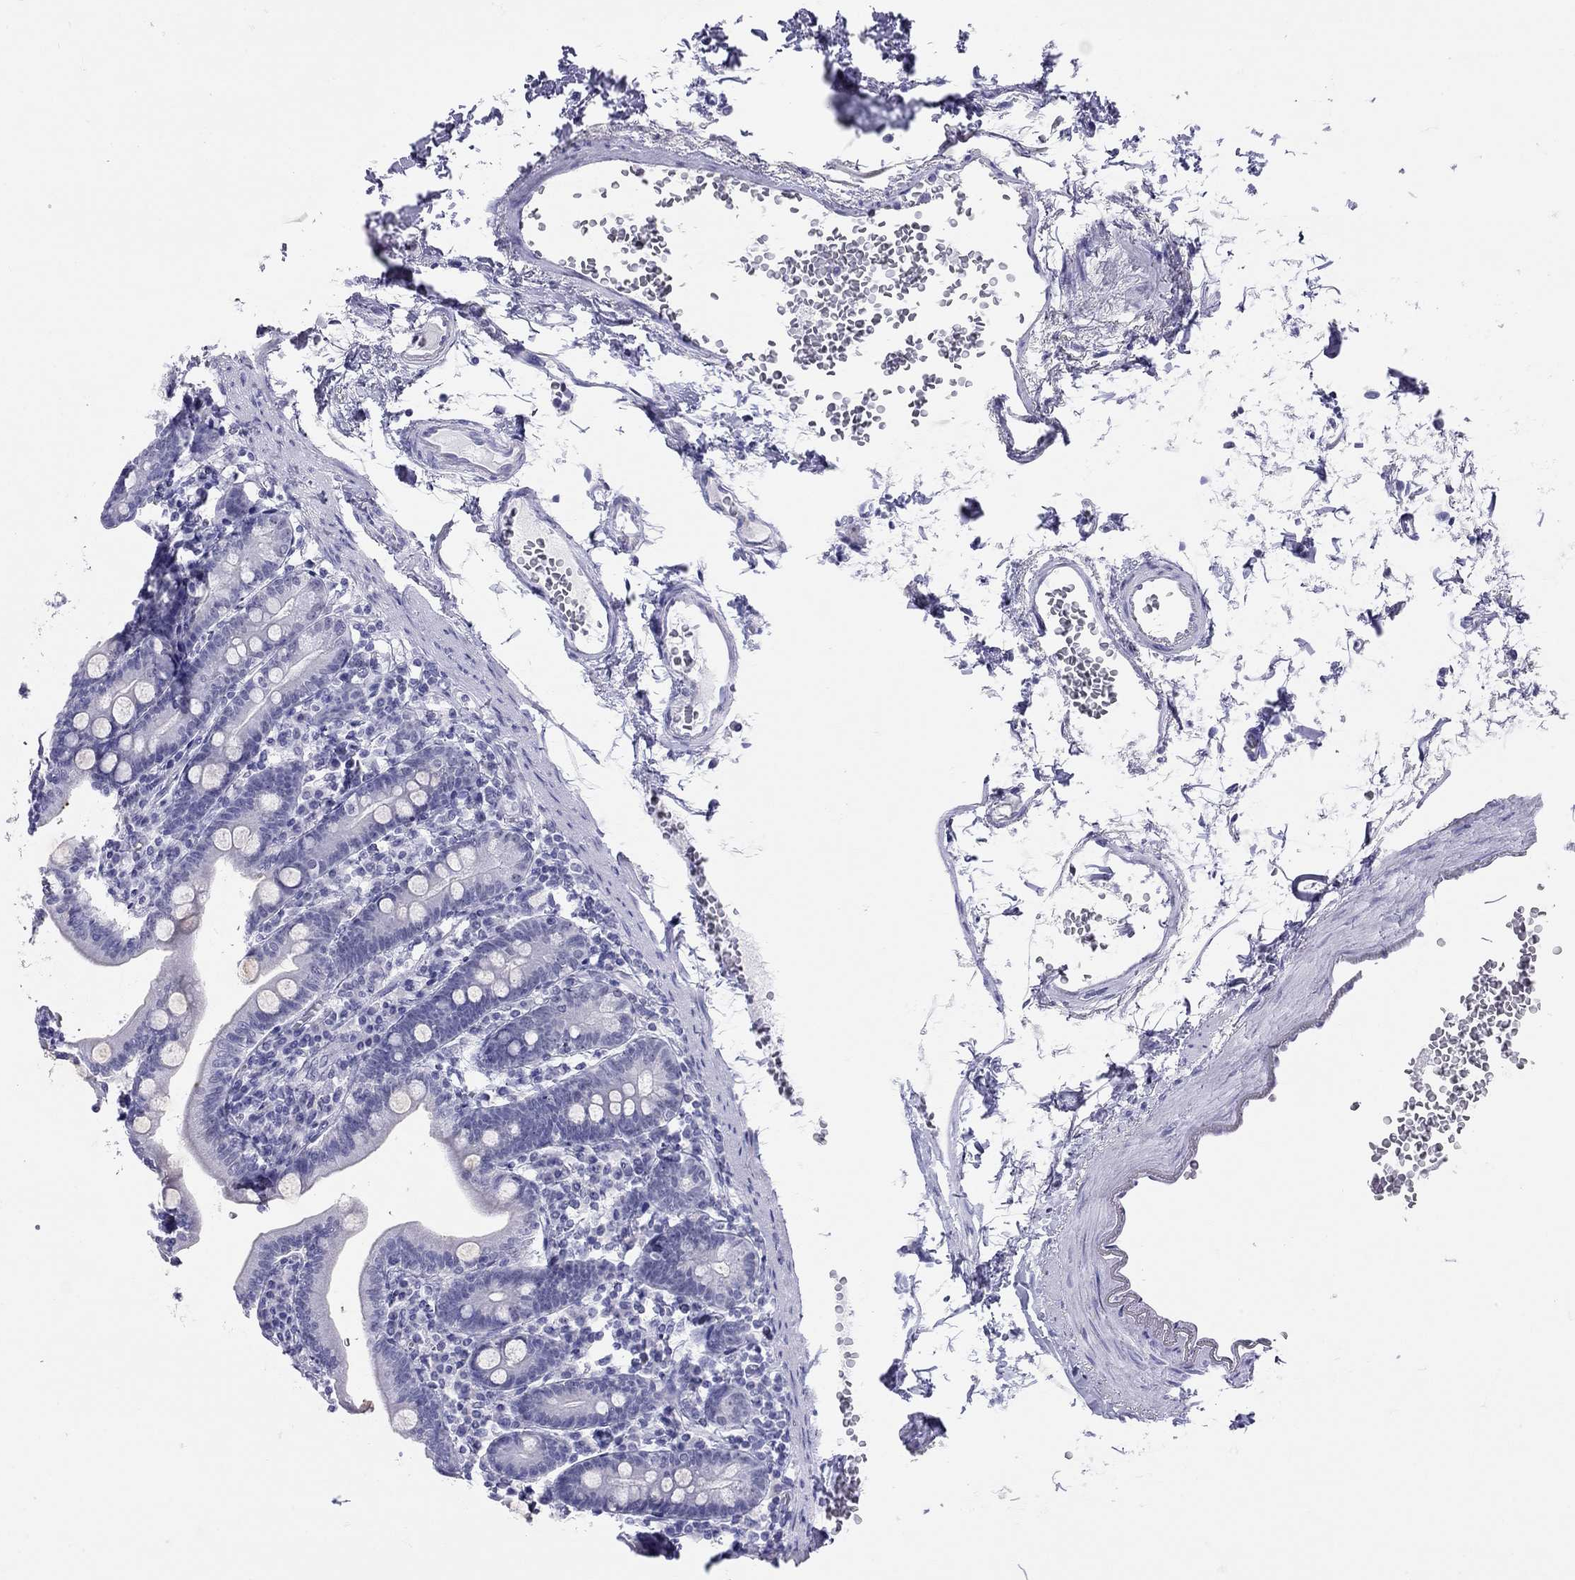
{"staining": {"intensity": "negative", "quantity": "none", "location": "none"}, "tissue": "duodenum", "cell_type": "Glandular cells", "image_type": "normal", "snomed": [{"axis": "morphology", "description": "Normal tissue, NOS"}, {"axis": "topography", "description": "Duodenum"}], "caption": "DAB immunohistochemical staining of unremarkable duodenum demonstrates no significant positivity in glandular cells. (Brightfield microscopy of DAB (3,3'-diaminobenzidine) immunohistochemistry at high magnification).", "gene": "LYAR", "patient": {"sex": "female", "age": 67}}